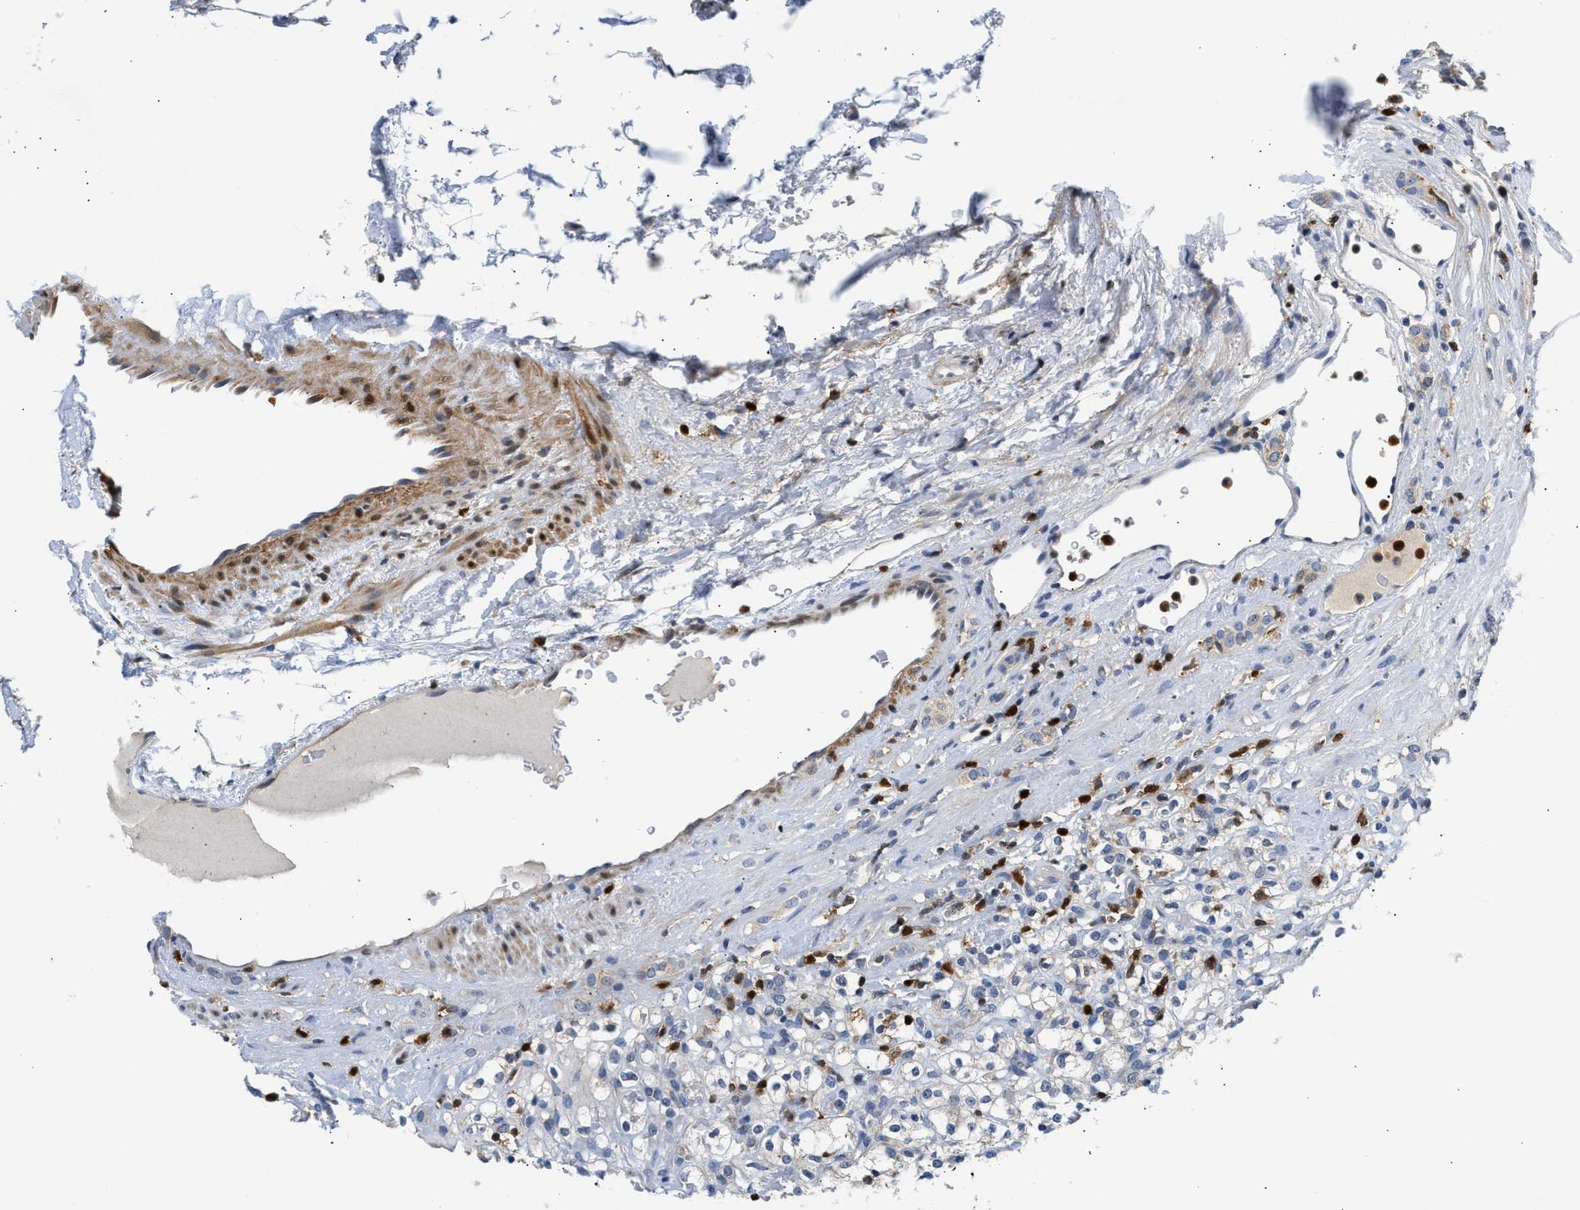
{"staining": {"intensity": "weak", "quantity": "<25%", "location": "cytoplasmic/membranous"}, "tissue": "renal cancer", "cell_type": "Tumor cells", "image_type": "cancer", "snomed": [{"axis": "morphology", "description": "Normal tissue, NOS"}, {"axis": "morphology", "description": "Adenocarcinoma, NOS"}, {"axis": "topography", "description": "Kidney"}], "caption": "Immunohistochemistry micrograph of neoplastic tissue: human renal adenocarcinoma stained with DAB (3,3'-diaminobenzidine) reveals no significant protein positivity in tumor cells. The staining was performed using DAB (3,3'-diaminobenzidine) to visualize the protein expression in brown, while the nuclei were stained in blue with hematoxylin (Magnification: 20x).", "gene": "SLIT2", "patient": {"sex": "female", "age": 72}}